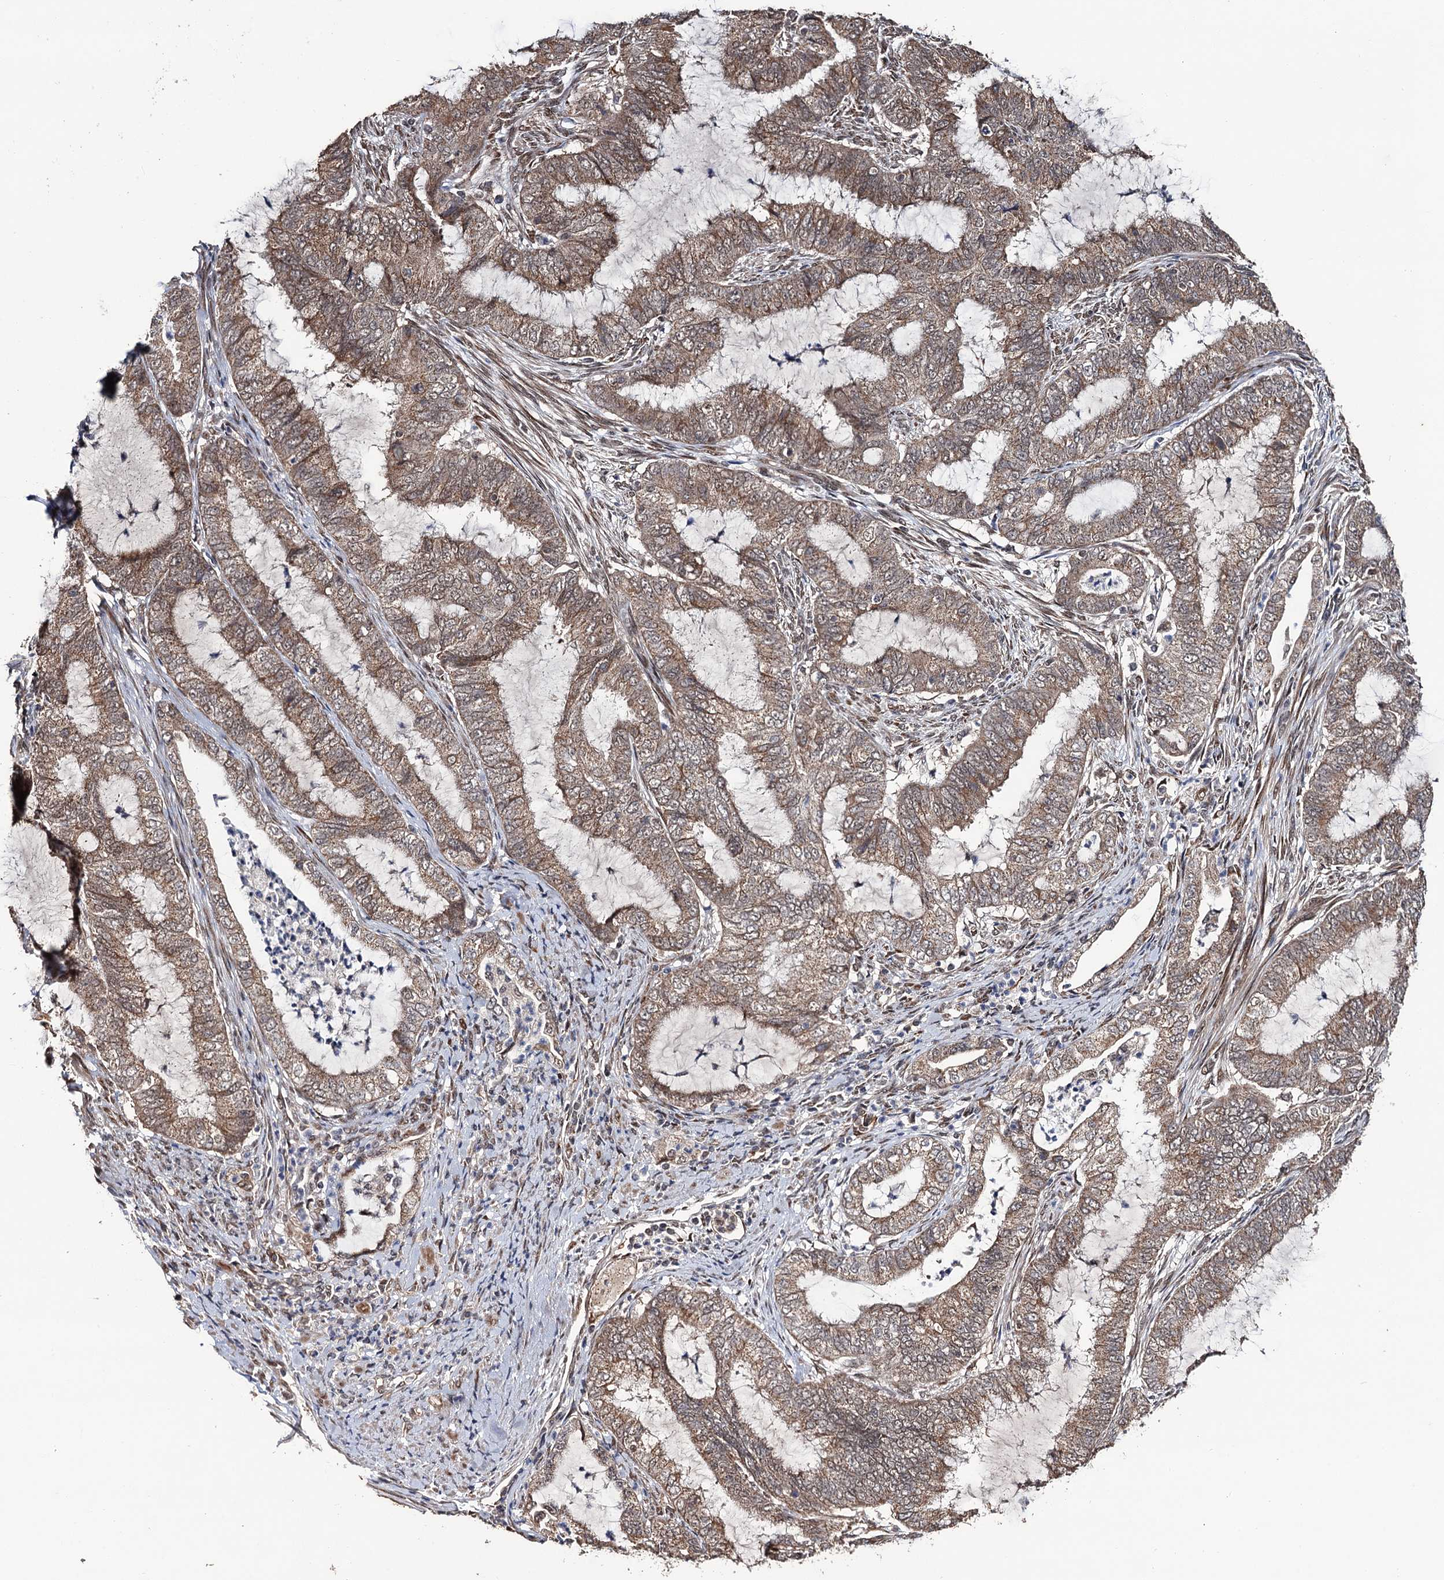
{"staining": {"intensity": "moderate", "quantity": ">75%", "location": "cytoplasmic/membranous,nuclear"}, "tissue": "endometrial cancer", "cell_type": "Tumor cells", "image_type": "cancer", "snomed": [{"axis": "morphology", "description": "Adenocarcinoma, NOS"}, {"axis": "topography", "description": "Endometrium"}], "caption": "Immunohistochemical staining of adenocarcinoma (endometrial) demonstrates medium levels of moderate cytoplasmic/membranous and nuclear protein positivity in about >75% of tumor cells.", "gene": "LRRC63", "patient": {"sex": "female", "age": 51}}